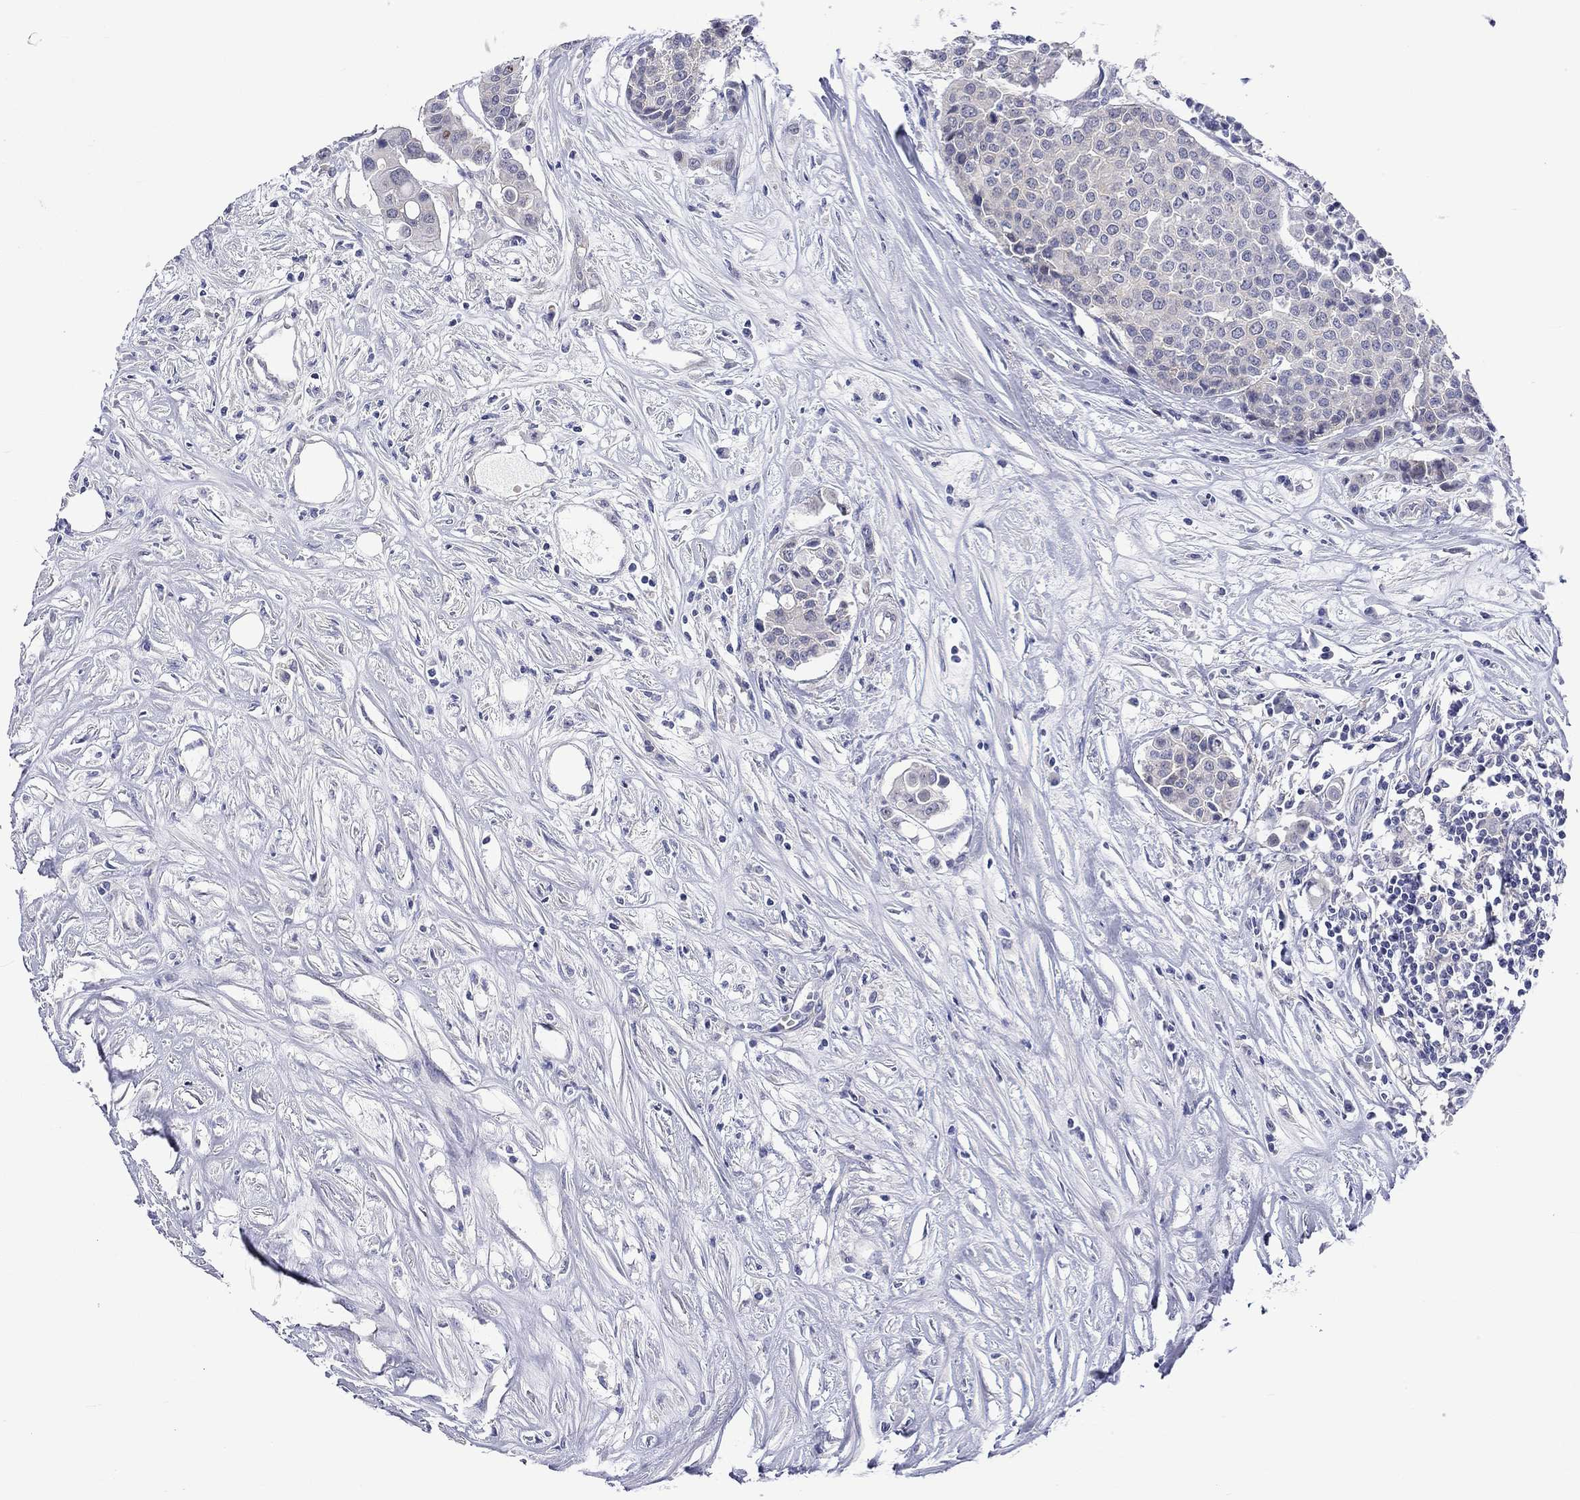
{"staining": {"intensity": "negative", "quantity": "none", "location": "none"}, "tissue": "carcinoid", "cell_type": "Tumor cells", "image_type": "cancer", "snomed": [{"axis": "morphology", "description": "Carcinoid, malignant, NOS"}, {"axis": "topography", "description": "Colon"}], "caption": "Micrograph shows no protein positivity in tumor cells of carcinoid tissue.", "gene": "CERS1", "patient": {"sex": "male", "age": 81}}